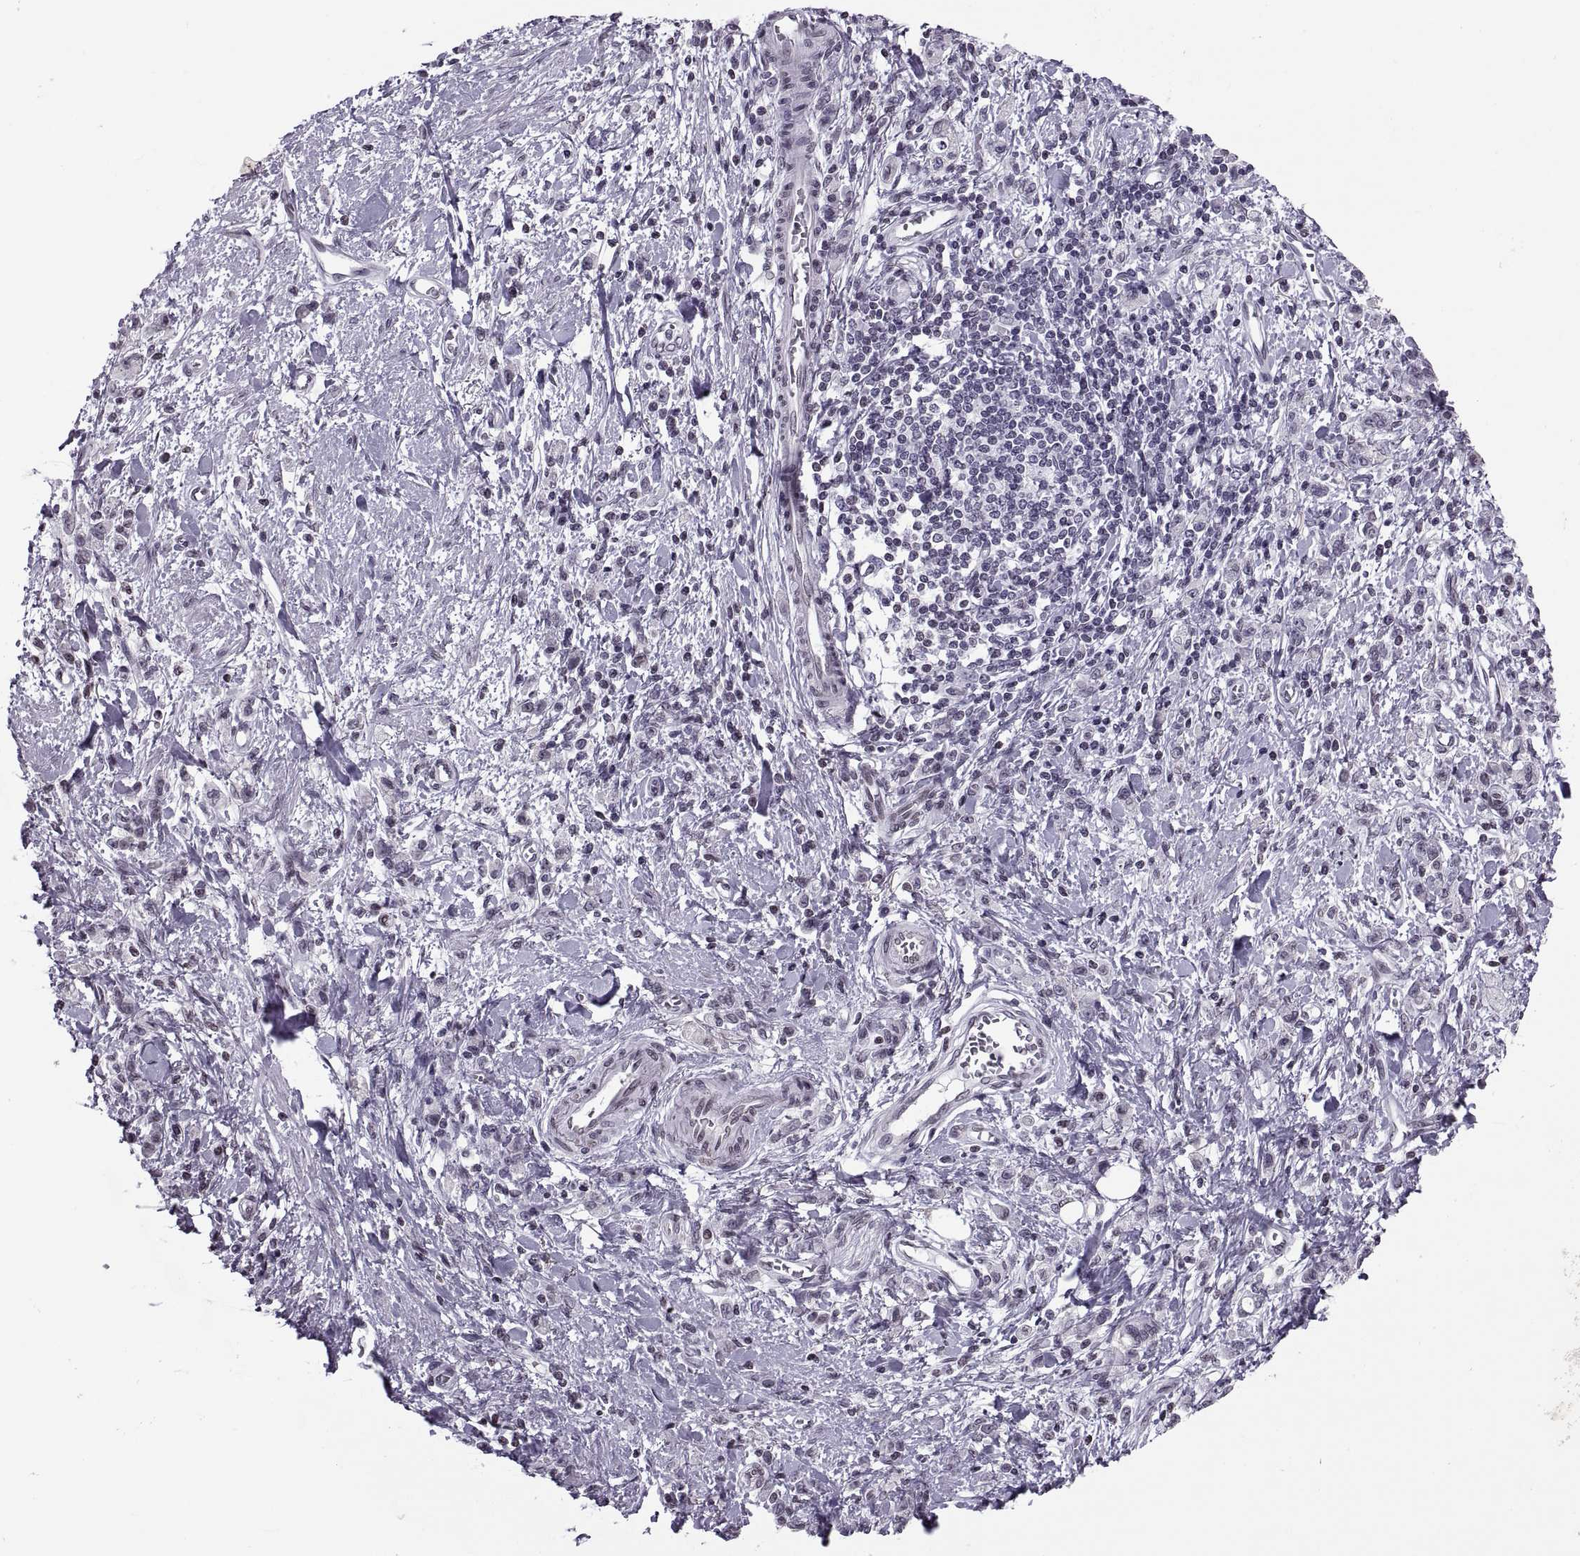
{"staining": {"intensity": "negative", "quantity": "none", "location": "none"}, "tissue": "stomach cancer", "cell_type": "Tumor cells", "image_type": "cancer", "snomed": [{"axis": "morphology", "description": "Adenocarcinoma, NOS"}, {"axis": "topography", "description": "Stomach"}], "caption": "The immunohistochemistry (IHC) image has no significant staining in tumor cells of stomach adenocarcinoma tissue.", "gene": "H1-8", "patient": {"sex": "male", "age": 77}}